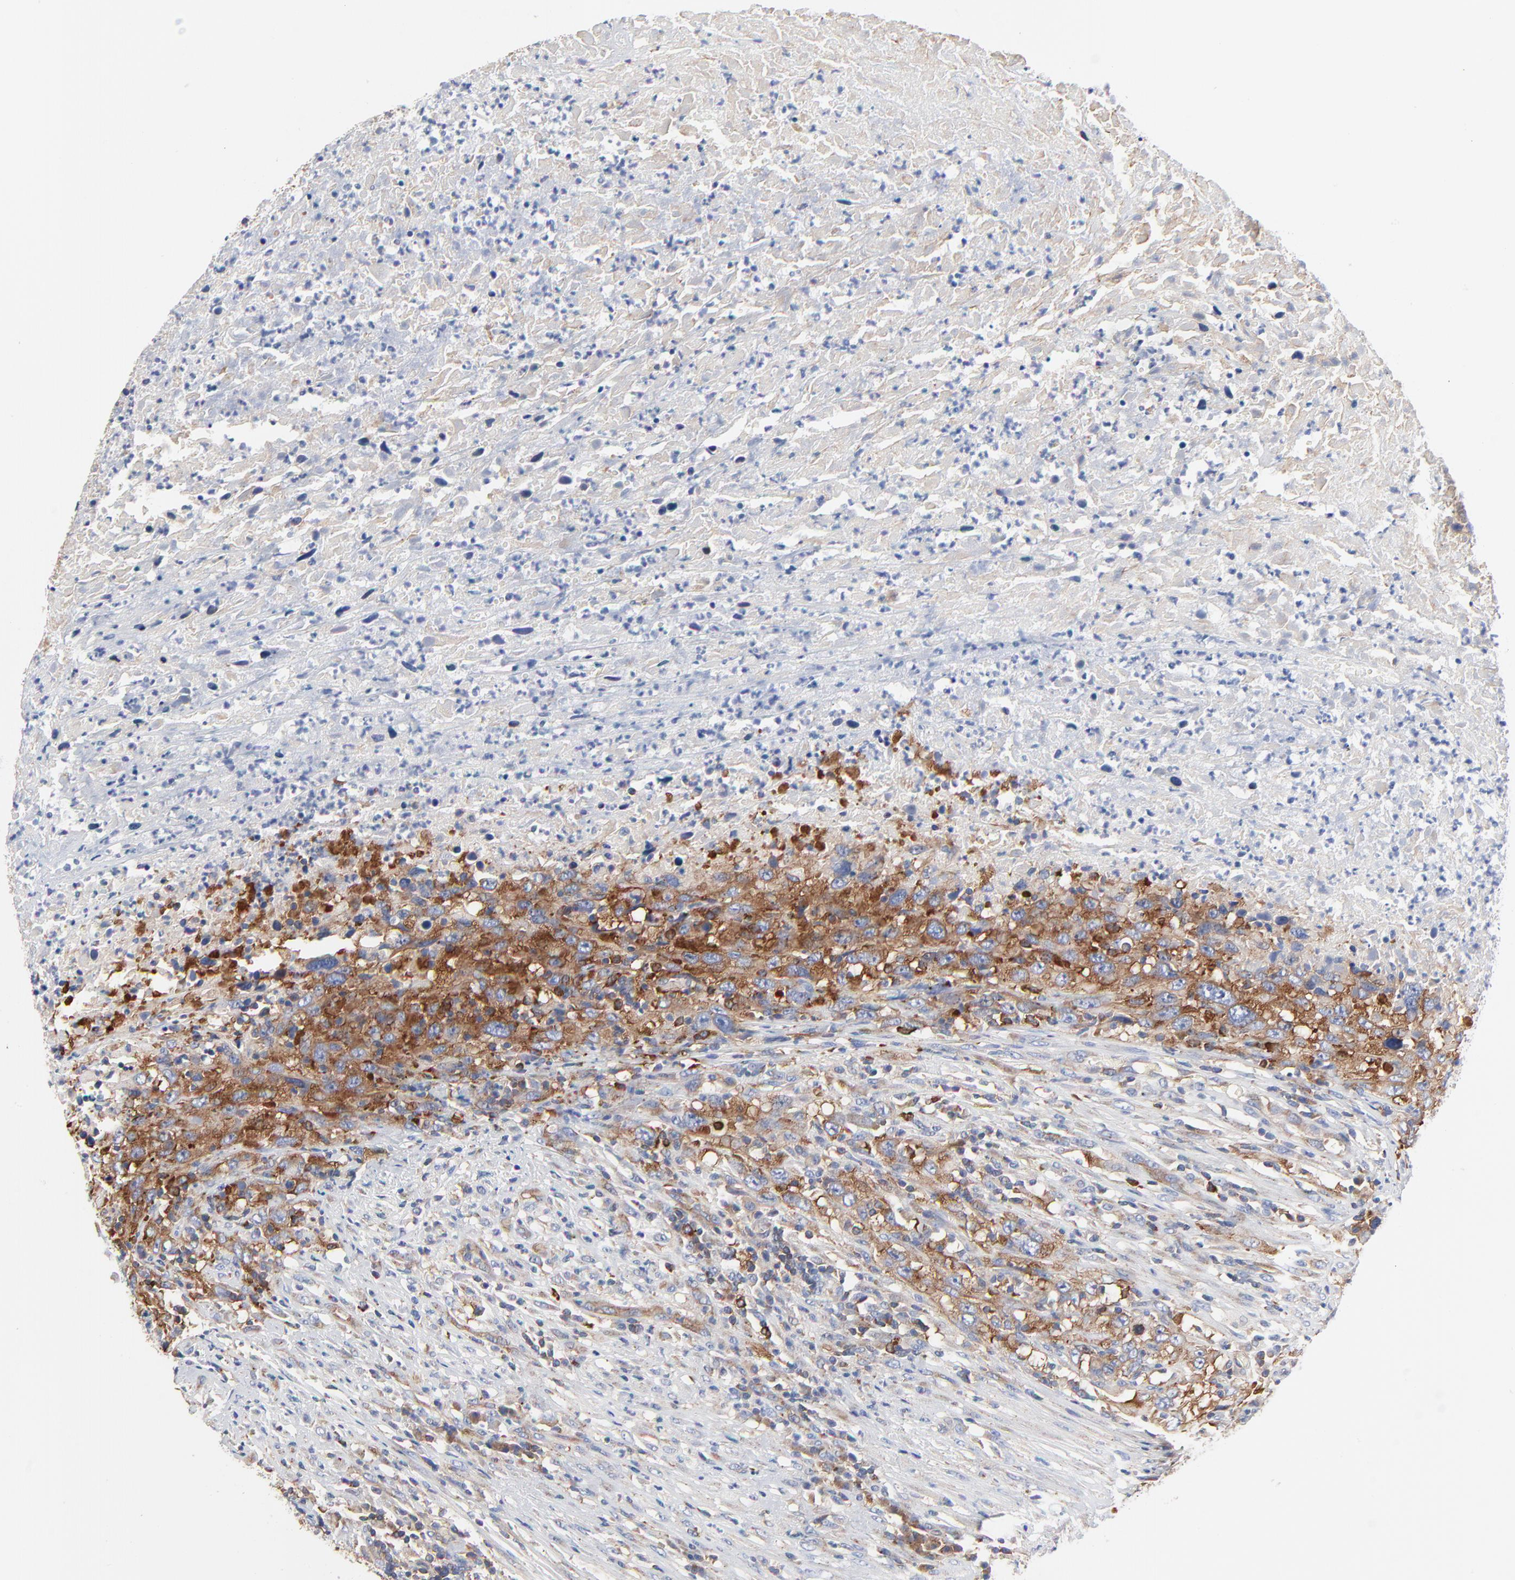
{"staining": {"intensity": "moderate", "quantity": ">75%", "location": "cytoplasmic/membranous"}, "tissue": "urothelial cancer", "cell_type": "Tumor cells", "image_type": "cancer", "snomed": [{"axis": "morphology", "description": "Urothelial carcinoma, High grade"}, {"axis": "topography", "description": "Urinary bladder"}], "caption": "Moderate cytoplasmic/membranous positivity for a protein is identified in approximately >75% of tumor cells of urothelial carcinoma (high-grade) using IHC.", "gene": "CD2AP", "patient": {"sex": "male", "age": 61}}